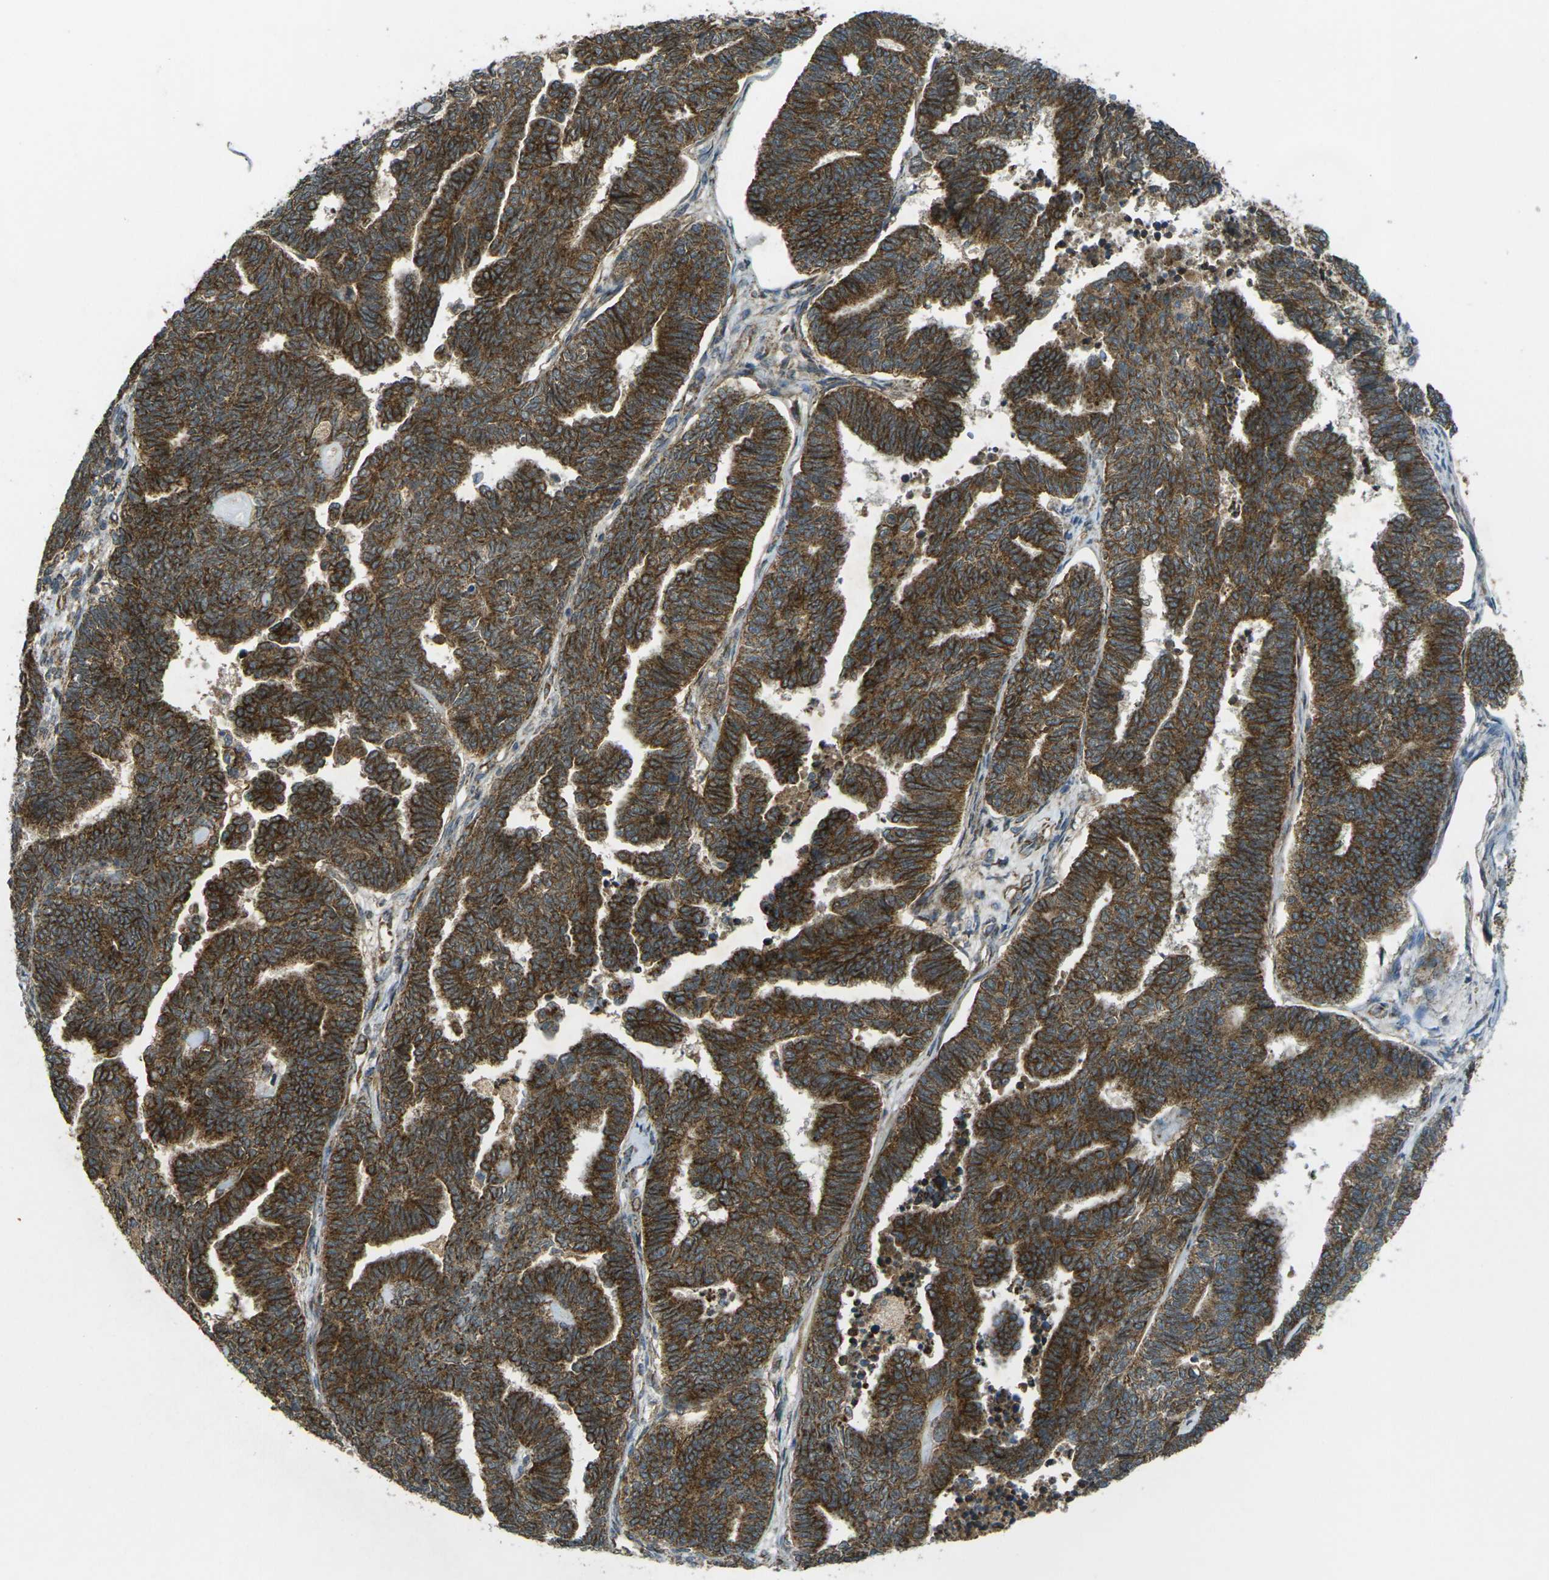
{"staining": {"intensity": "strong", "quantity": ">75%", "location": "cytoplasmic/membranous"}, "tissue": "endometrial cancer", "cell_type": "Tumor cells", "image_type": "cancer", "snomed": [{"axis": "morphology", "description": "Adenocarcinoma, NOS"}, {"axis": "topography", "description": "Endometrium"}], "caption": "Endometrial cancer was stained to show a protein in brown. There is high levels of strong cytoplasmic/membranous positivity in approximately >75% of tumor cells.", "gene": "IGF1R", "patient": {"sex": "female", "age": 70}}